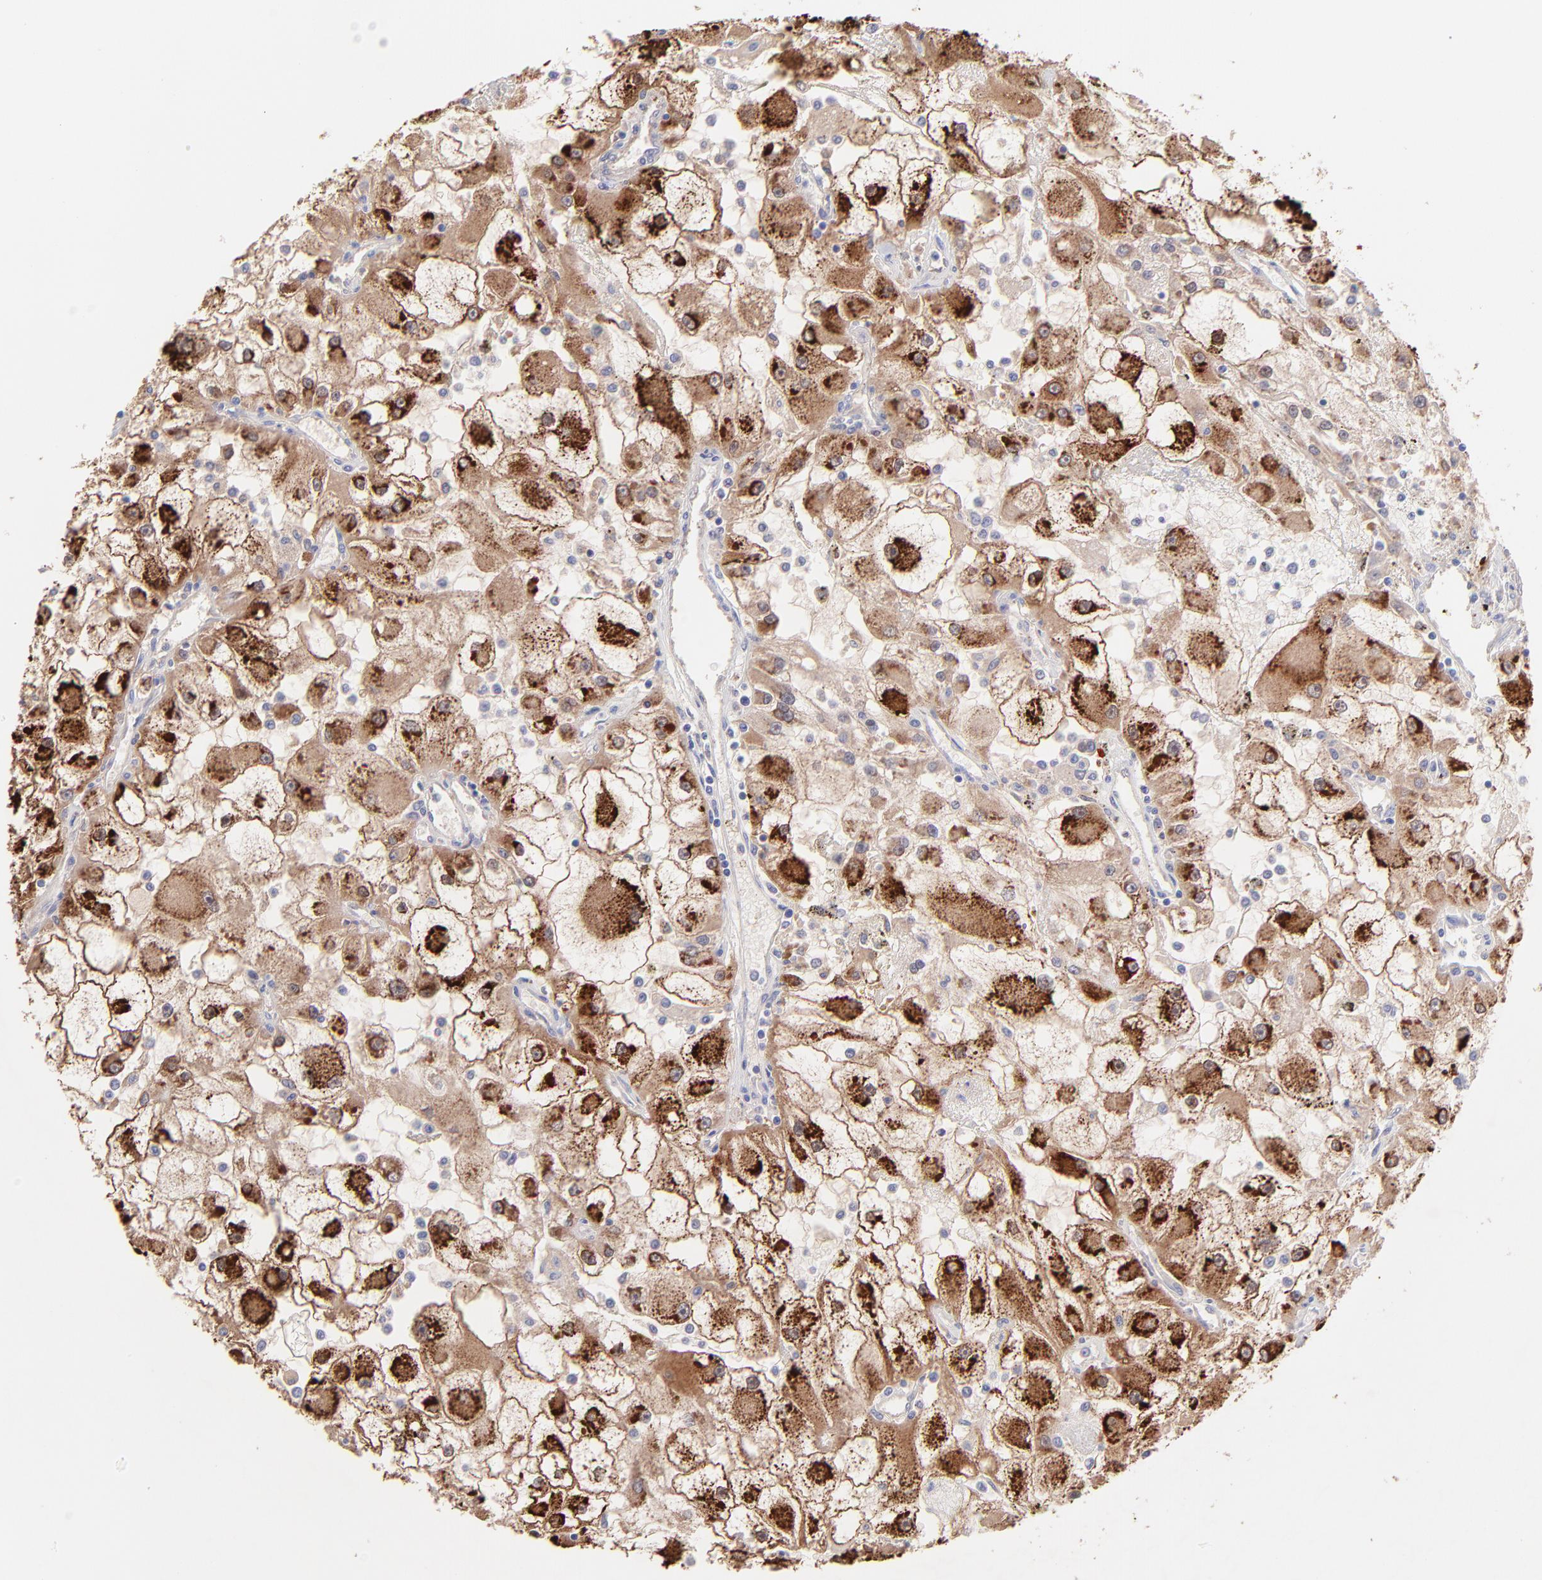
{"staining": {"intensity": "strong", "quantity": "25%-75%", "location": "cytoplasmic/membranous"}, "tissue": "renal cancer", "cell_type": "Tumor cells", "image_type": "cancer", "snomed": [{"axis": "morphology", "description": "Adenocarcinoma, NOS"}, {"axis": "topography", "description": "Kidney"}], "caption": "Adenocarcinoma (renal) stained for a protein (brown) shows strong cytoplasmic/membranous positive expression in approximately 25%-75% of tumor cells.", "gene": "HYAL1", "patient": {"sex": "female", "age": 73}}